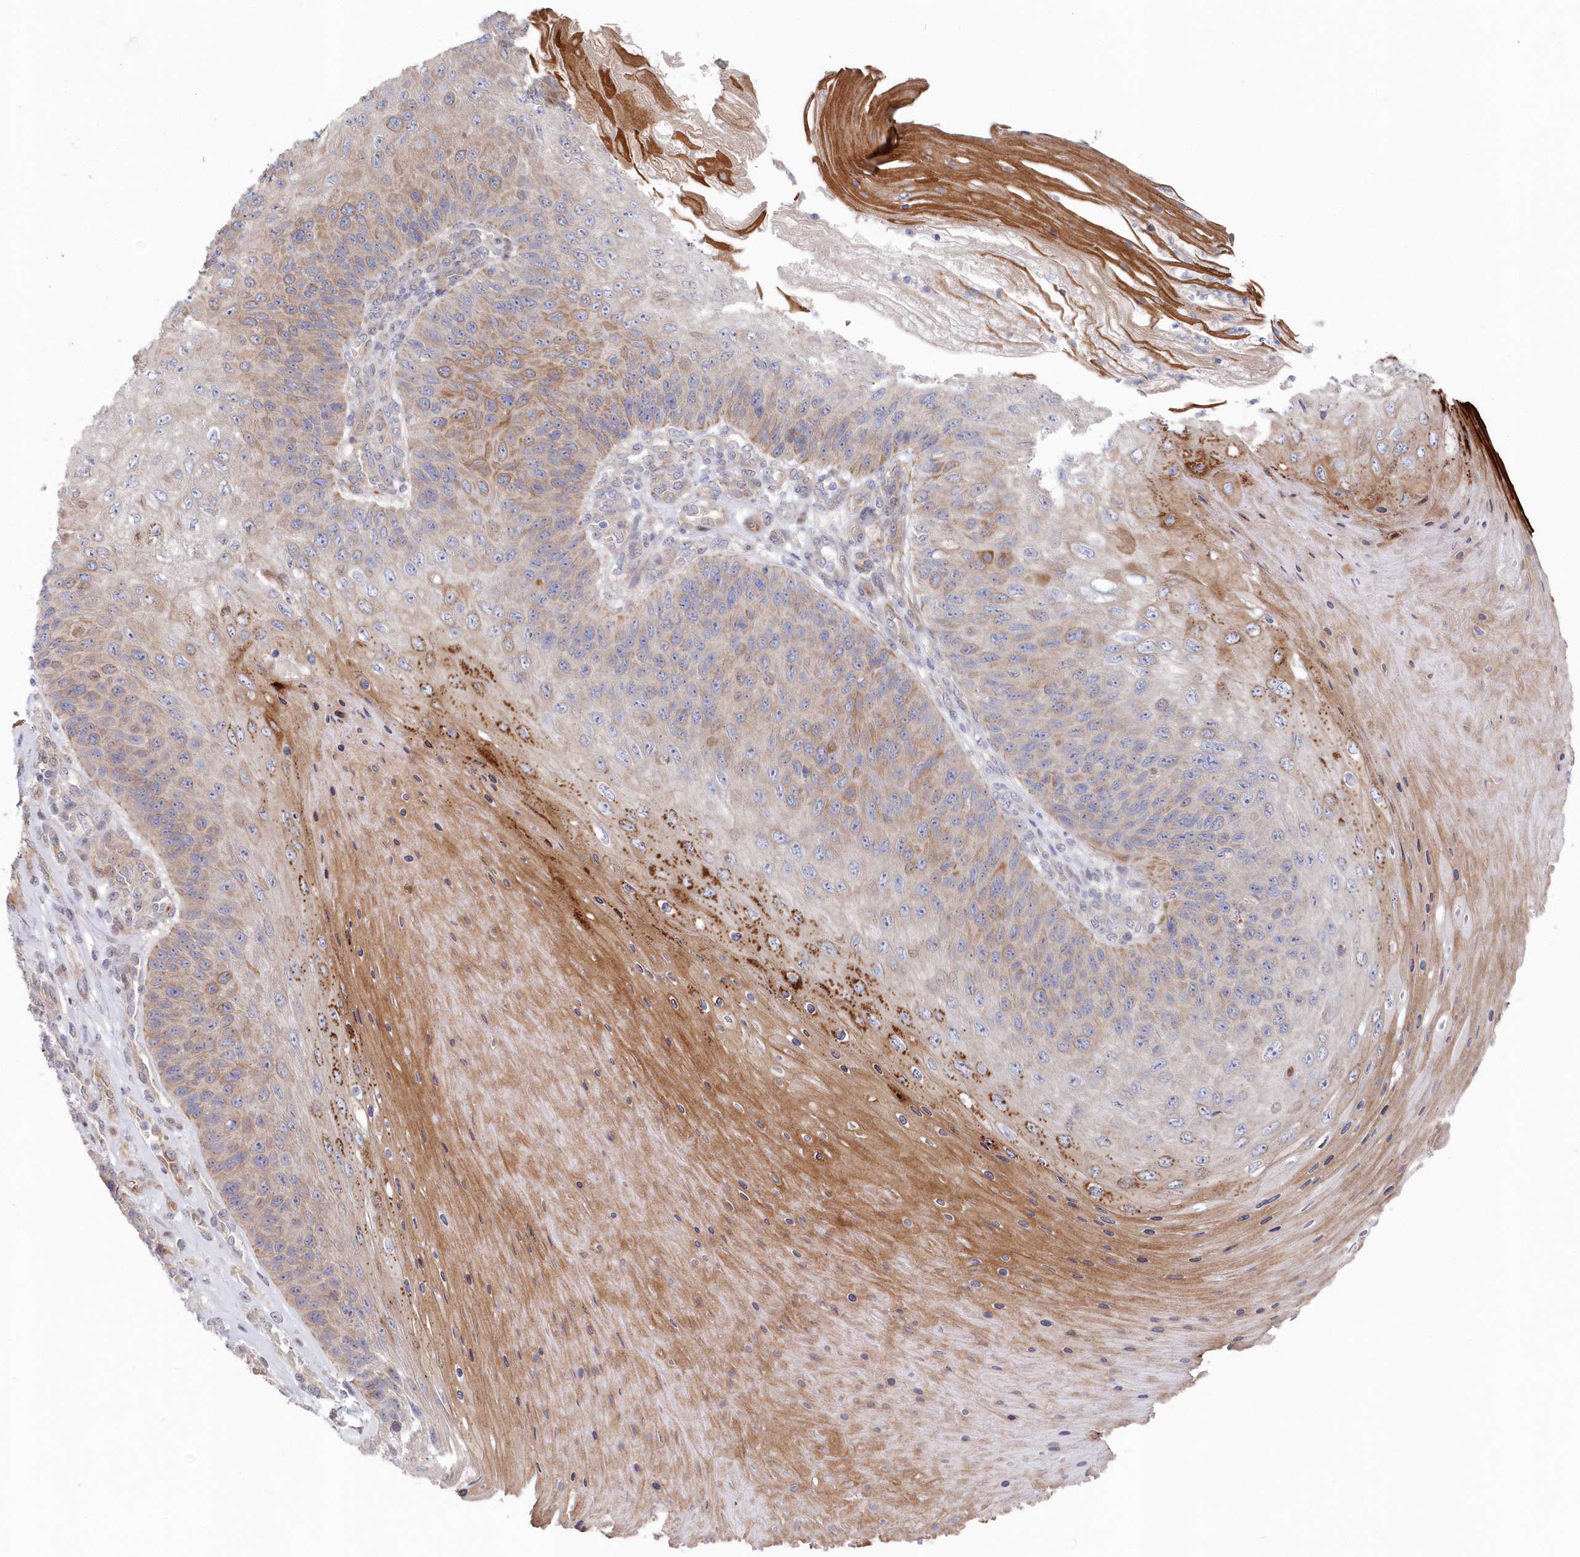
{"staining": {"intensity": "weak", "quantity": "25%-75%", "location": "cytoplasmic/membranous"}, "tissue": "skin cancer", "cell_type": "Tumor cells", "image_type": "cancer", "snomed": [{"axis": "morphology", "description": "Squamous cell carcinoma, NOS"}, {"axis": "topography", "description": "Skin"}], "caption": "Human skin squamous cell carcinoma stained for a protein (brown) displays weak cytoplasmic/membranous positive staining in about 25%-75% of tumor cells.", "gene": "KIAA1586", "patient": {"sex": "female", "age": 88}}